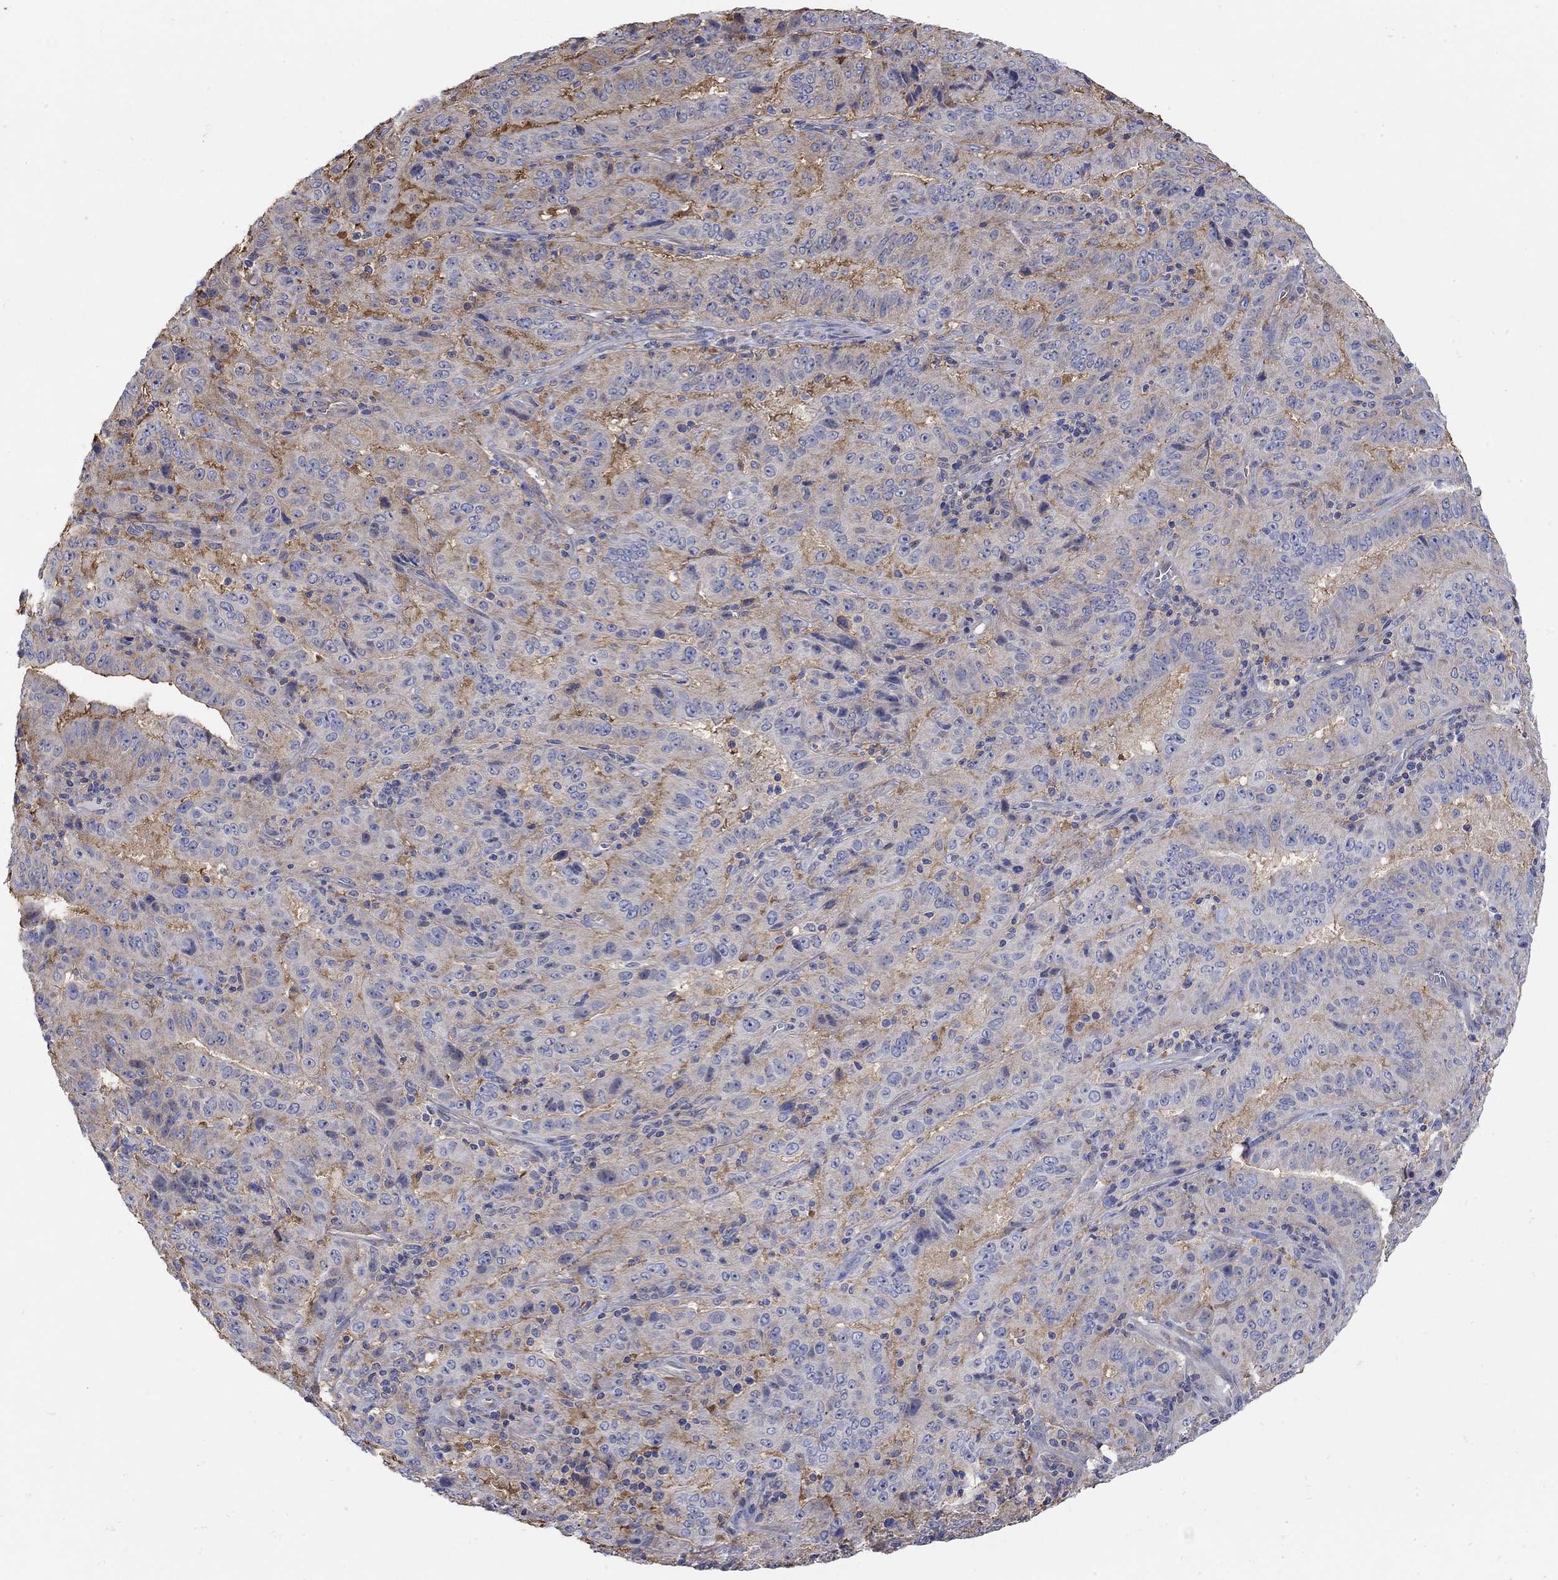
{"staining": {"intensity": "negative", "quantity": "none", "location": "none"}, "tissue": "pancreatic cancer", "cell_type": "Tumor cells", "image_type": "cancer", "snomed": [{"axis": "morphology", "description": "Adenocarcinoma, NOS"}, {"axis": "topography", "description": "Pancreas"}], "caption": "Tumor cells are negative for brown protein staining in adenocarcinoma (pancreatic). (Brightfield microscopy of DAB (3,3'-diaminobenzidine) immunohistochemistry (IHC) at high magnification).", "gene": "TEKT3", "patient": {"sex": "male", "age": 63}}